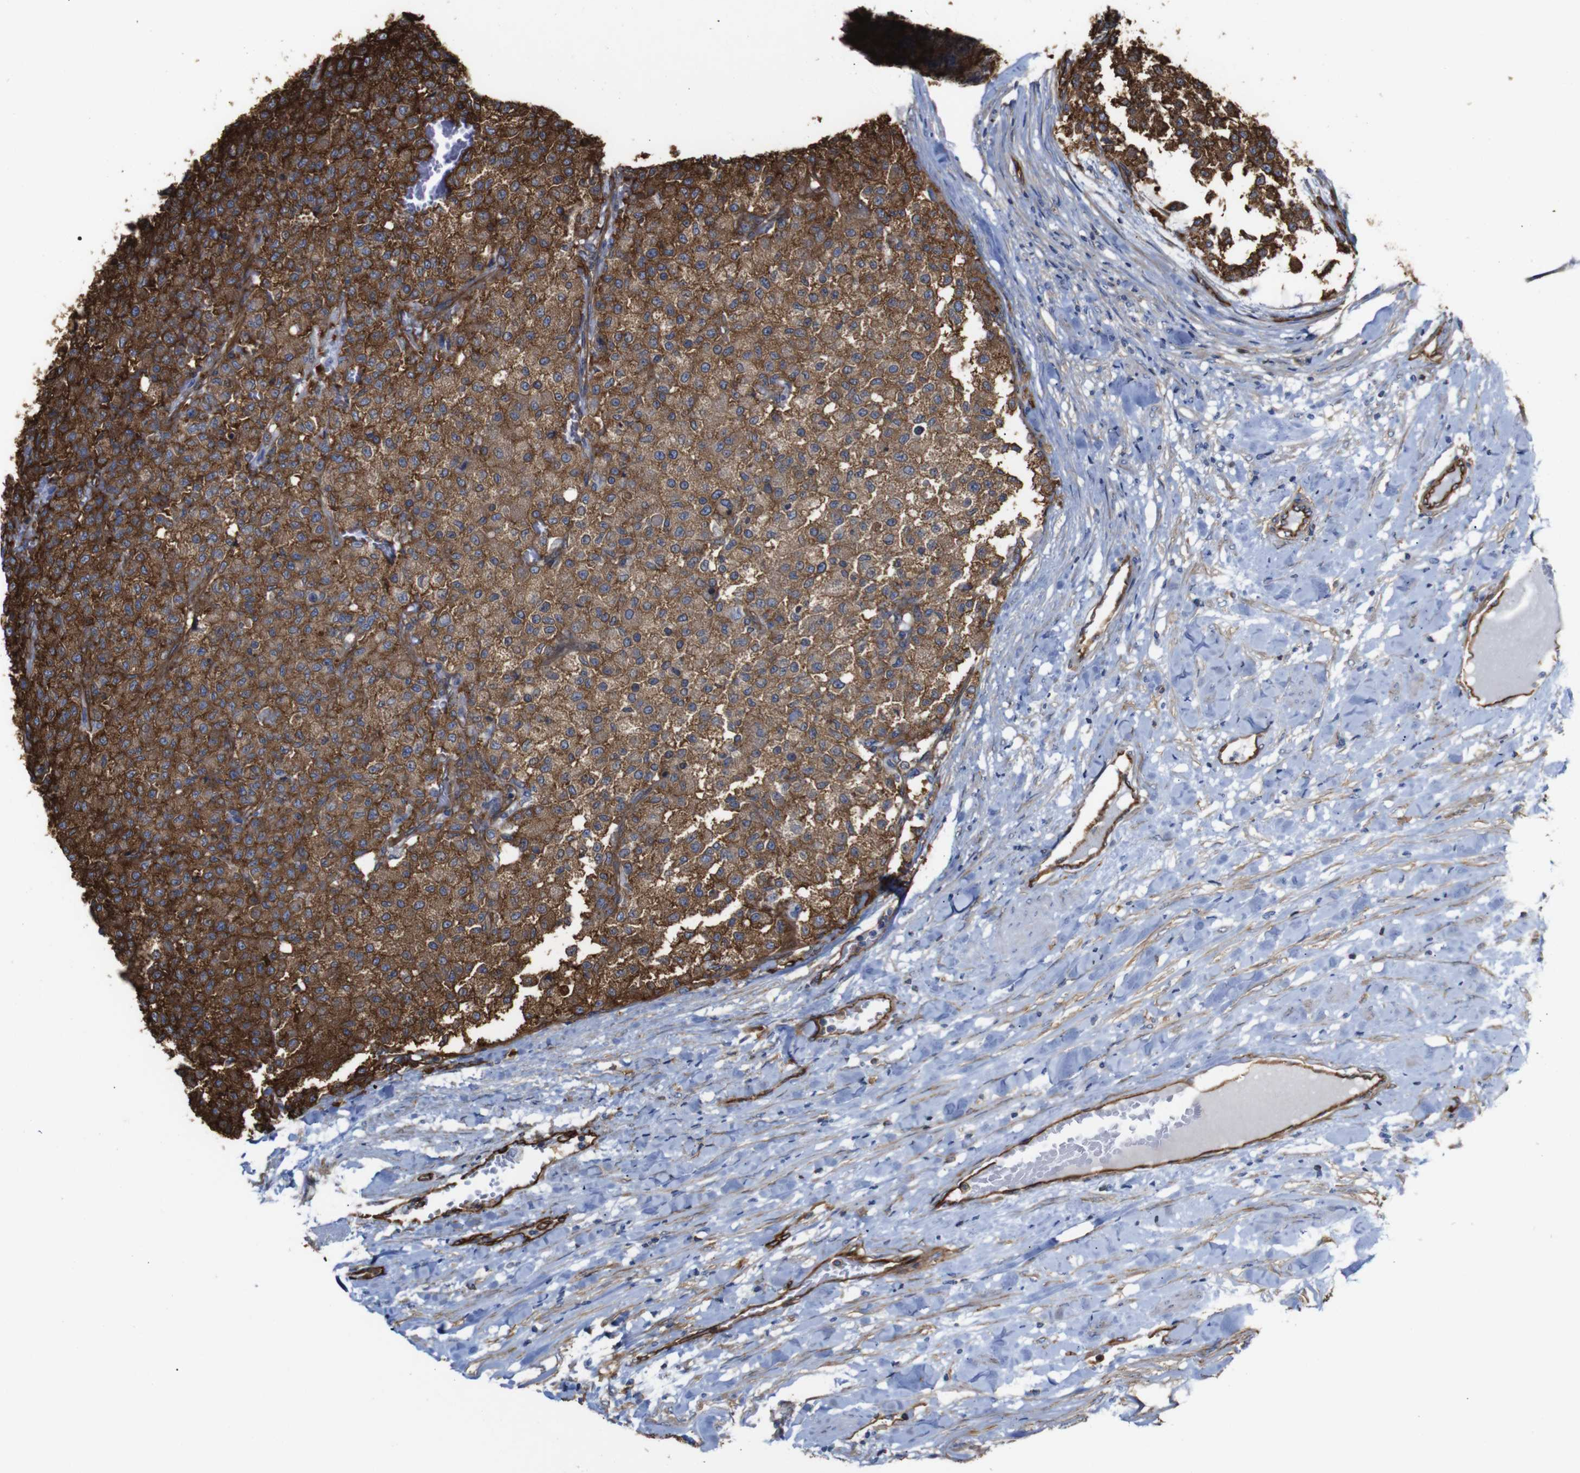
{"staining": {"intensity": "moderate", "quantity": ">75%", "location": "cytoplasmic/membranous"}, "tissue": "testis cancer", "cell_type": "Tumor cells", "image_type": "cancer", "snomed": [{"axis": "morphology", "description": "Seminoma, NOS"}, {"axis": "topography", "description": "Testis"}], "caption": "Testis cancer (seminoma) stained with IHC reveals moderate cytoplasmic/membranous expression in approximately >75% of tumor cells.", "gene": "SPTBN1", "patient": {"sex": "male", "age": 59}}